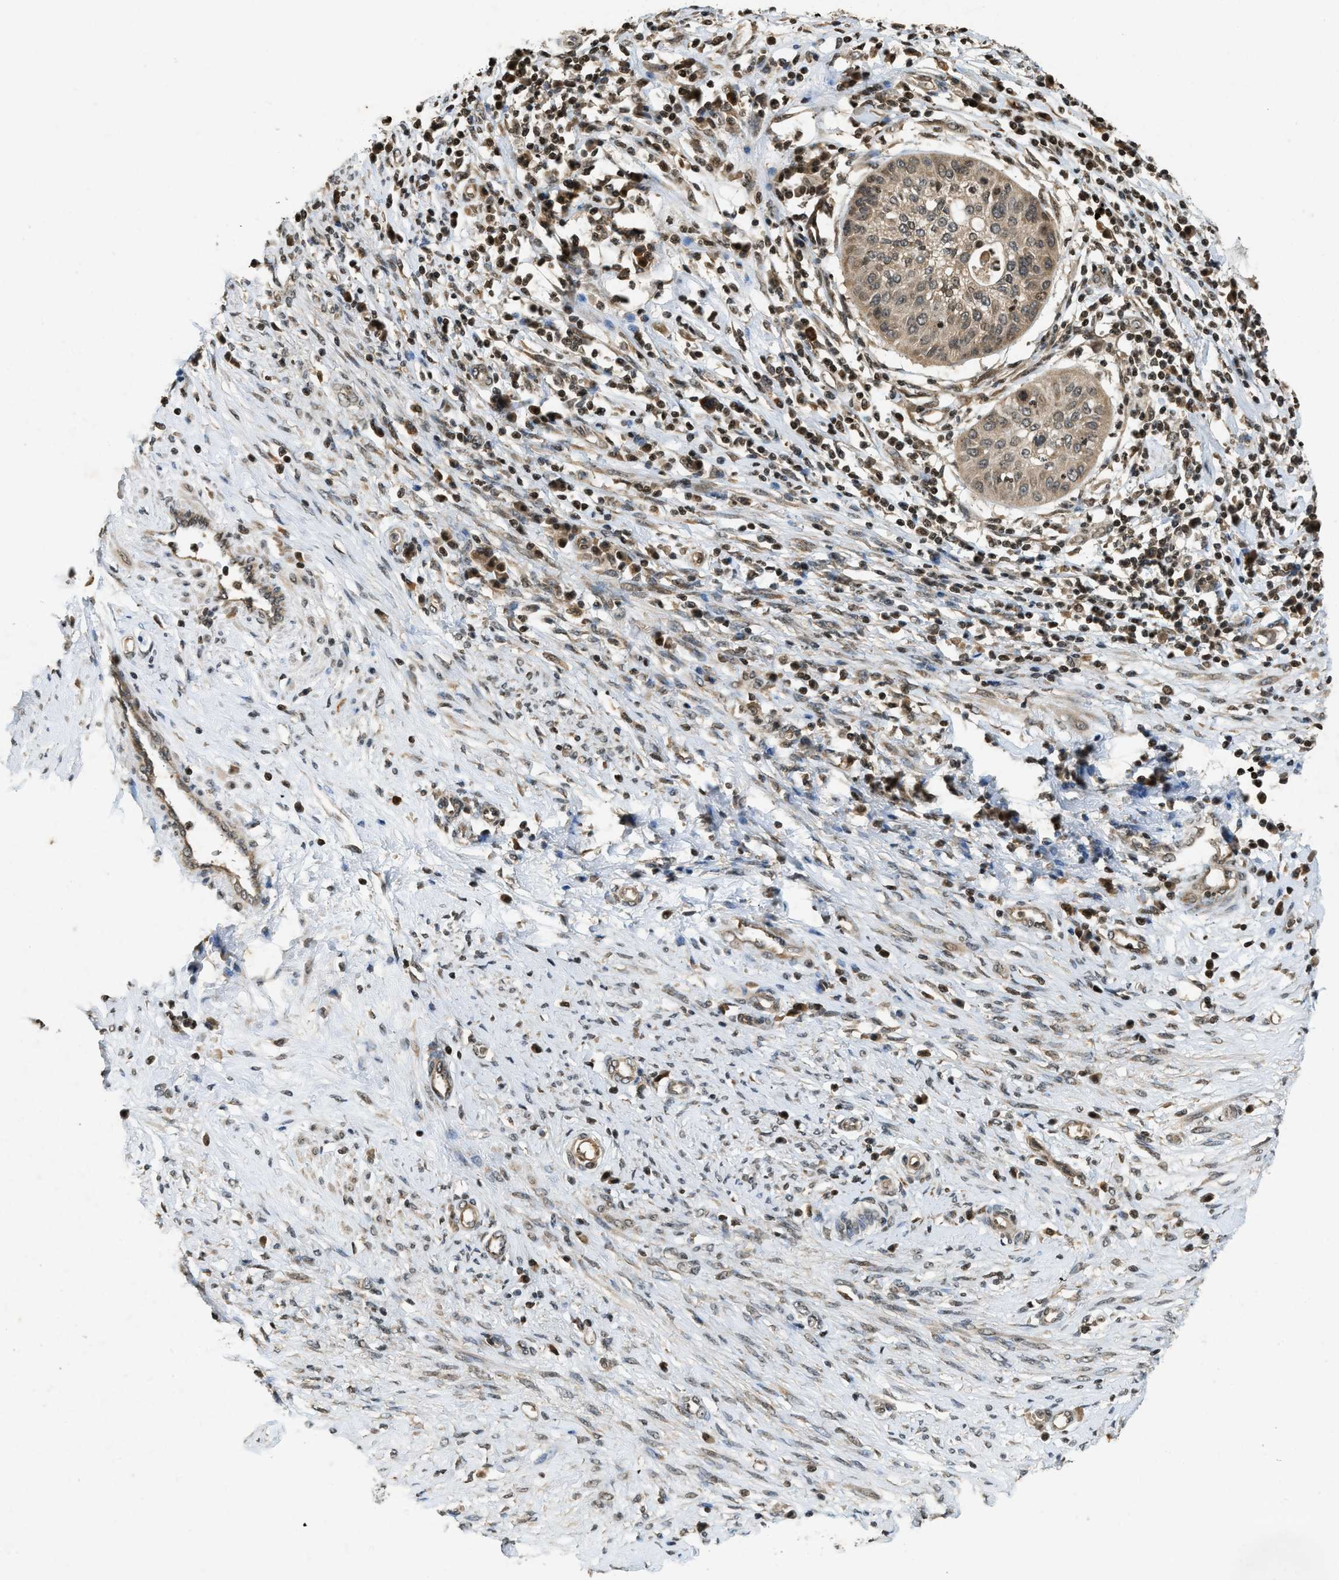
{"staining": {"intensity": "moderate", "quantity": ">75%", "location": "cytoplasmic/membranous,nuclear"}, "tissue": "cervical cancer", "cell_type": "Tumor cells", "image_type": "cancer", "snomed": [{"axis": "morphology", "description": "Normal tissue, NOS"}, {"axis": "morphology", "description": "Squamous cell carcinoma, NOS"}, {"axis": "topography", "description": "Cervix"}], "caption": "Cervical cancer (squamous cell carcinoma) was stained to show a protein in brown. There is medium levels of moderate cytoplasmic/membranous and nuclear expression in about >75% of tumor cells. Immunohistochemistry (ihc) stains the protein in brown and the nuclei are stained blue.", "gene": "SIAH1", "patient": {"sex": "female", "age": 39}}